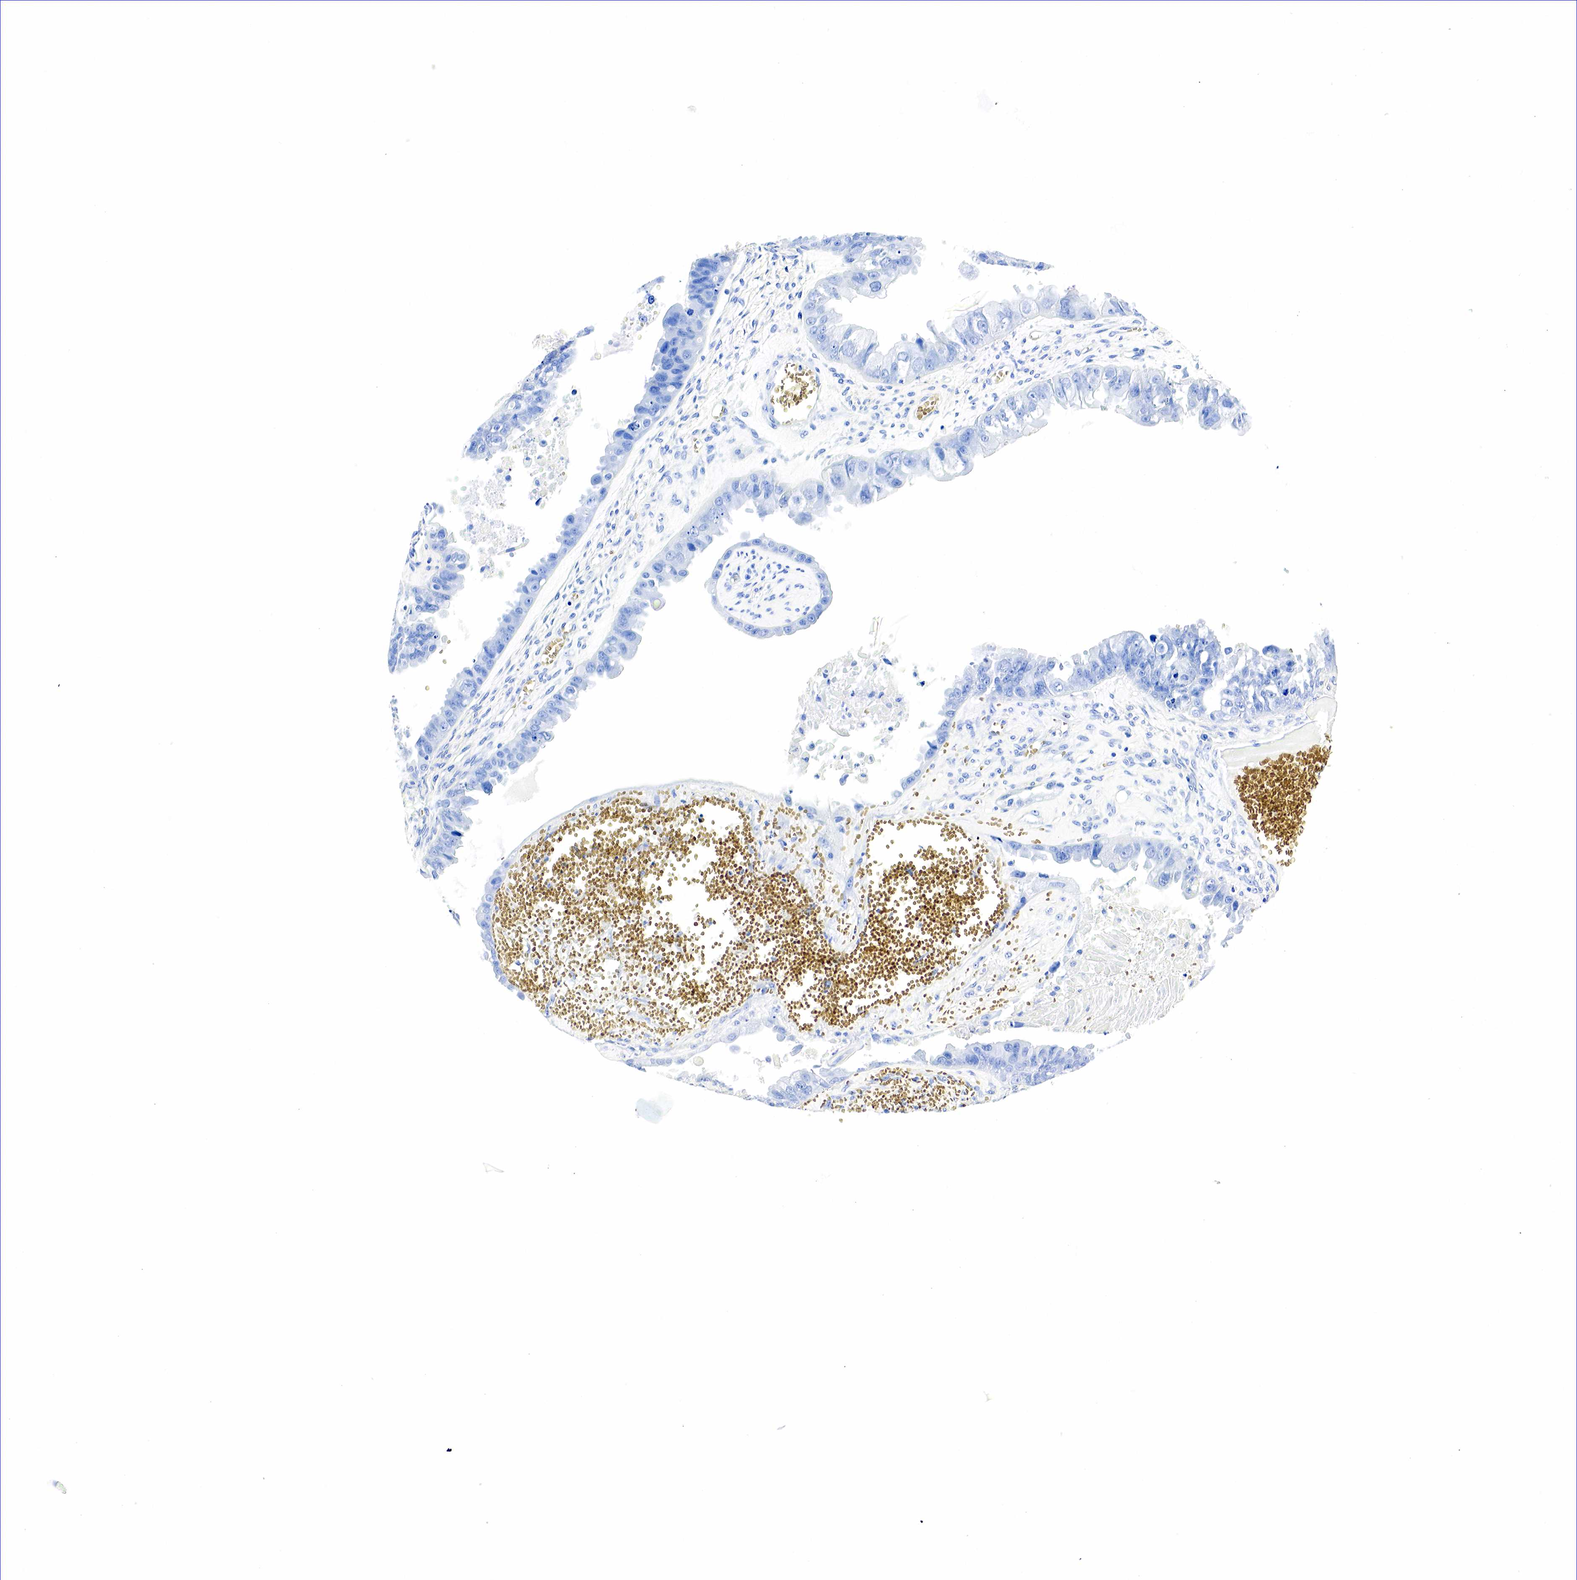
{"staining": {"intensity": "negative", "quantity": "none", "location": "none"}, "tissue": "ovarian cancer", "cell_type": "Tumor cells", "image_type": "cancer", "snomed": [{"axis": "morphology", "description": "Carcinoma, endometroid"}, {"axis": "topography", "description": "Ovary"}], "caption": "Immunohistochemistry (IHC) histopathology image of ovarian cancer (endometroid carcinoma) stained for a protein (brown), which shows no staining in tumor cells. (DAB immunohistochemistry (IHC) with hematoxylin counter stain).", "gene": "ACP3", "patient": {"sex": "female", "age": 85}}